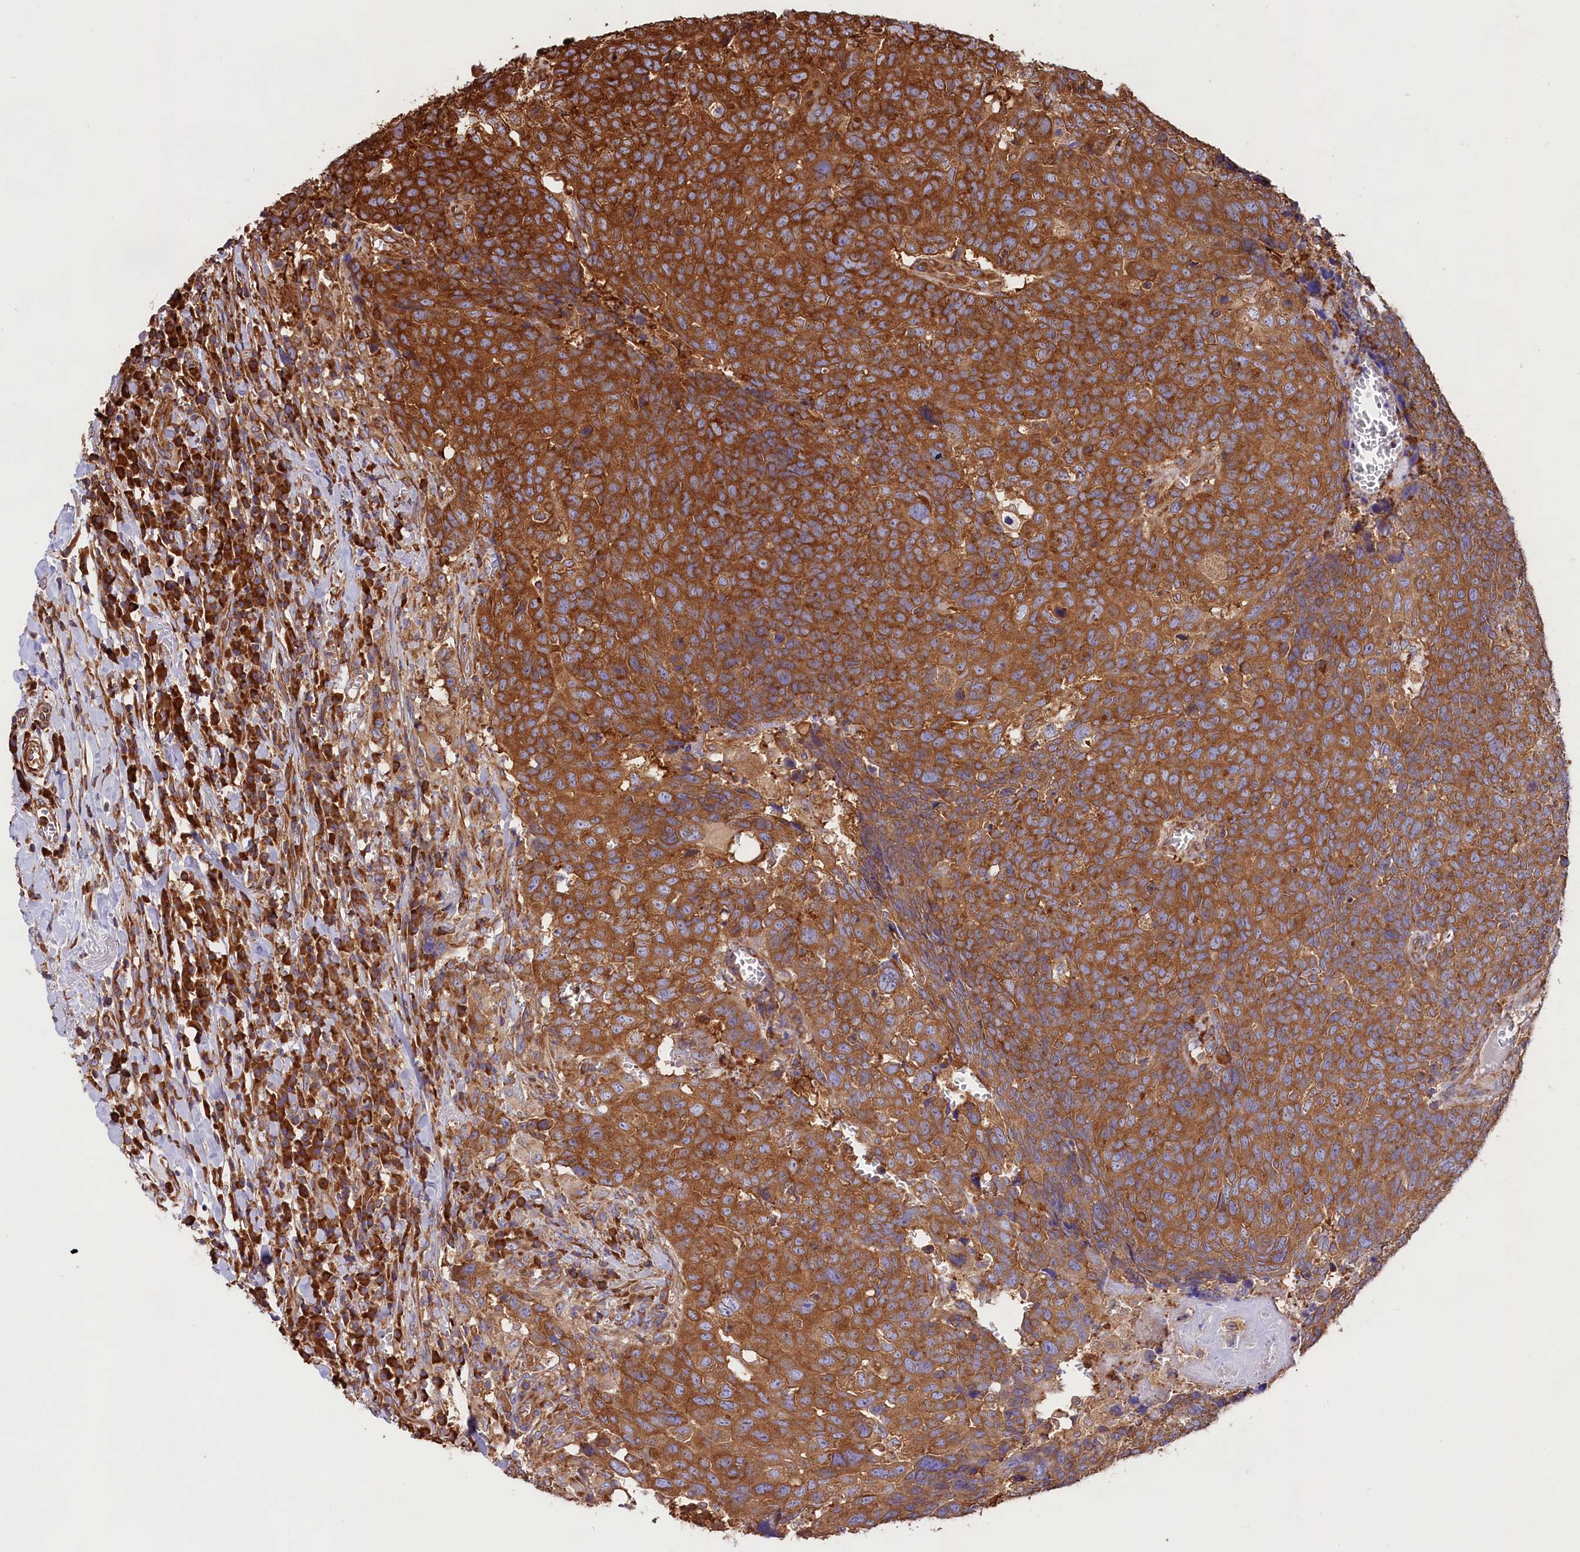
{"staining": {"intensity": "strong", "quantity": ">75%", "location": "cytoplasmic/membranous"}, "tissue": "head and neck cancer", "cell_type": "Tumor cells", "image_type": "cancer", "snomed": [{"axis": "morphology", "description": "Squamous cell carcinoma, NOS"}, {"axis": "topography", "description": "Head-Neck"}], "caption": "Protein staining by immunohistochemistry shows strong cytoplasmic/membranous positivity in approximately >75% of tumor cells in head and neck cancer (squamous cell carcinoma).", "gene": "GYS1", "patient": {"sex": "male", "age": 66}}